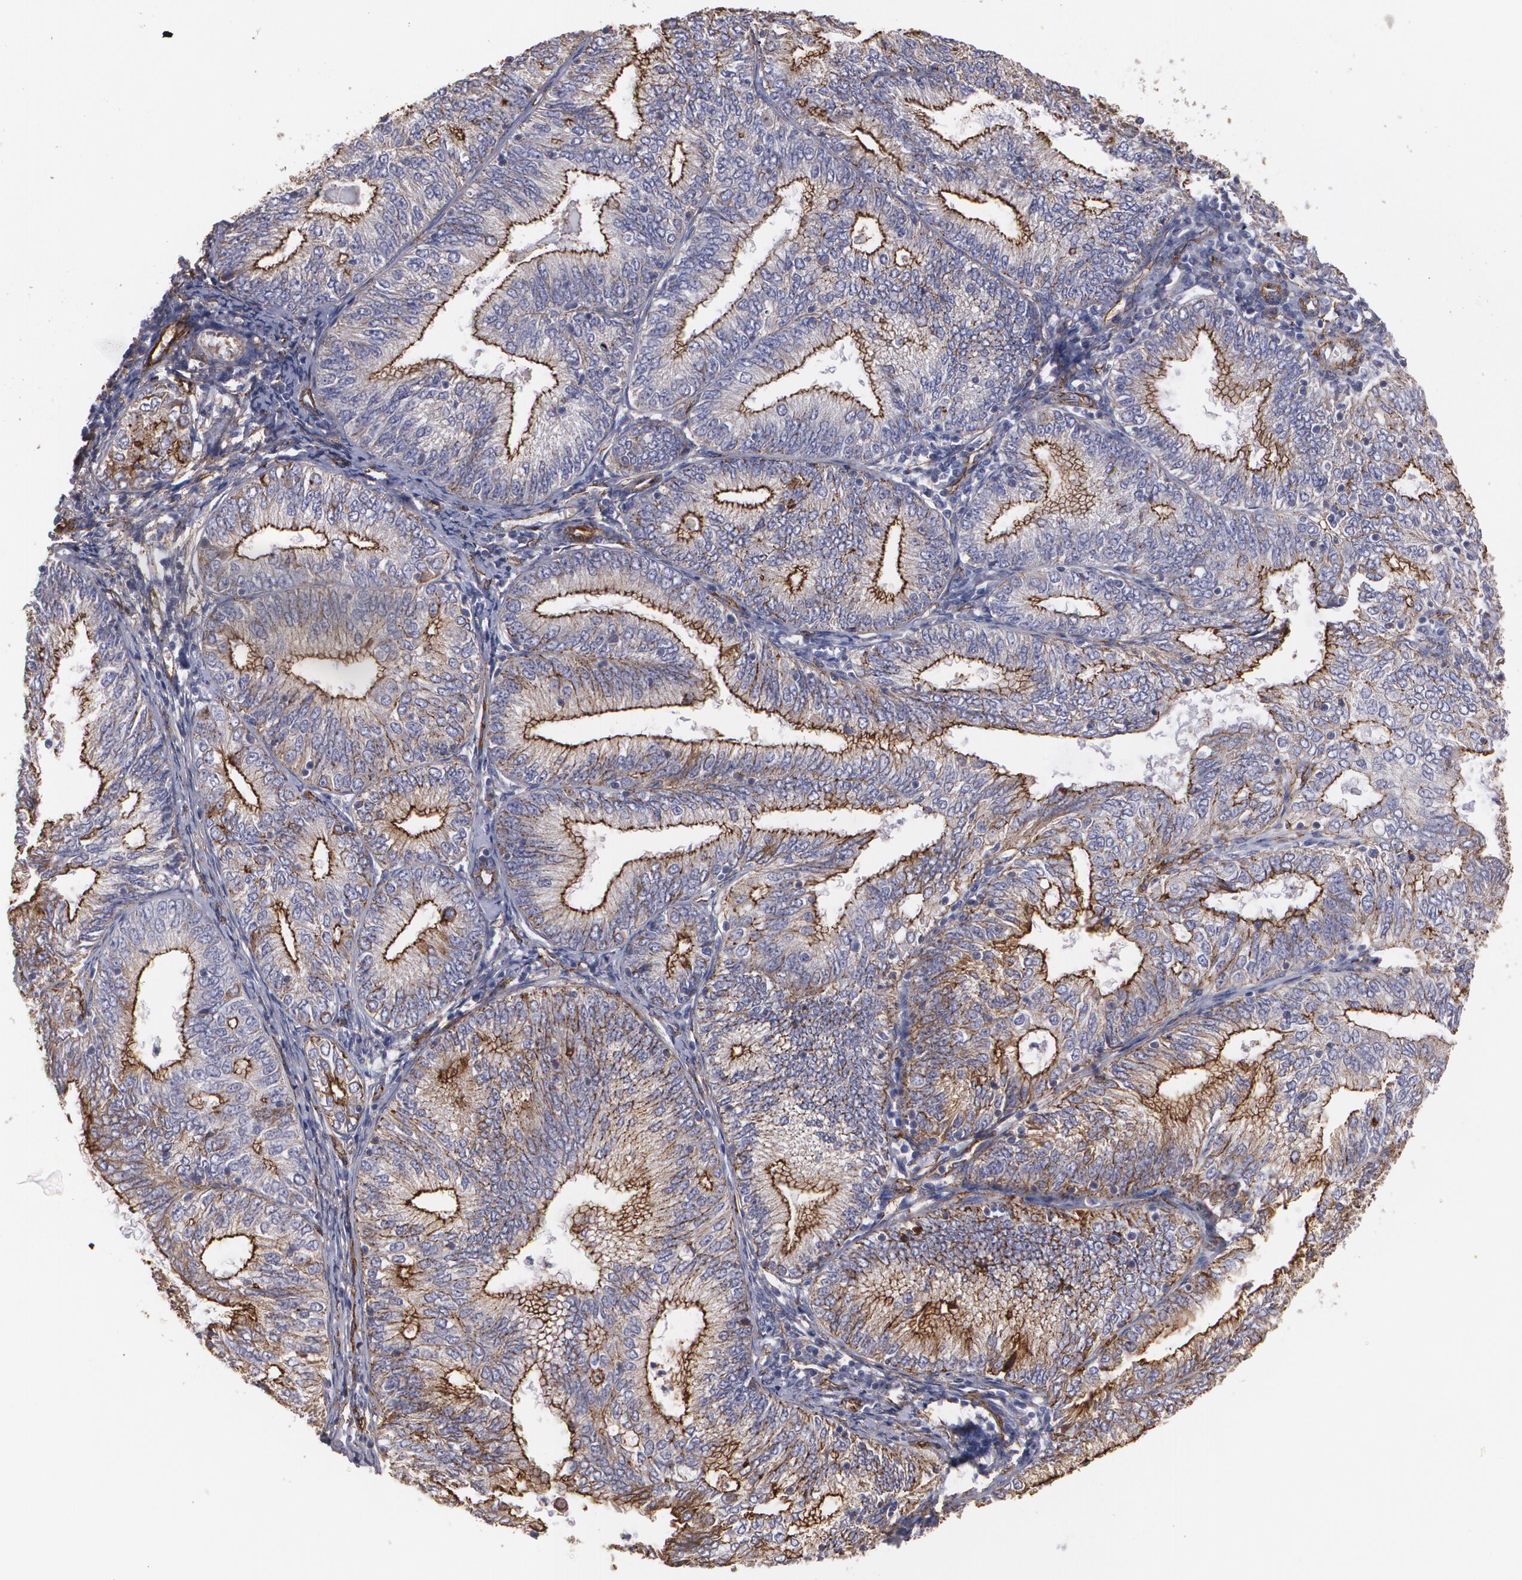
{"staining": {"intensity": "weak", "quantity": ">75%", "location": "cytoplasmic/membranous"}, "tissue": "endometrial cancer", "cell_type": "Tumor cells", "image_type": "cancer", "snomed": [{"axis": "morphology", "description": "Adenocarcinoma, NOS"}, {"axis": "topography", "description": "Endometrium"}], "caption": "Weak cytoplasmic/membranous protein staining is appreciated in approximately >75% of tumor cells in endometrial cancer (adenocarcinoma).", "gene": "TJP1", "patient": {"sex": "female", "age": 69}}